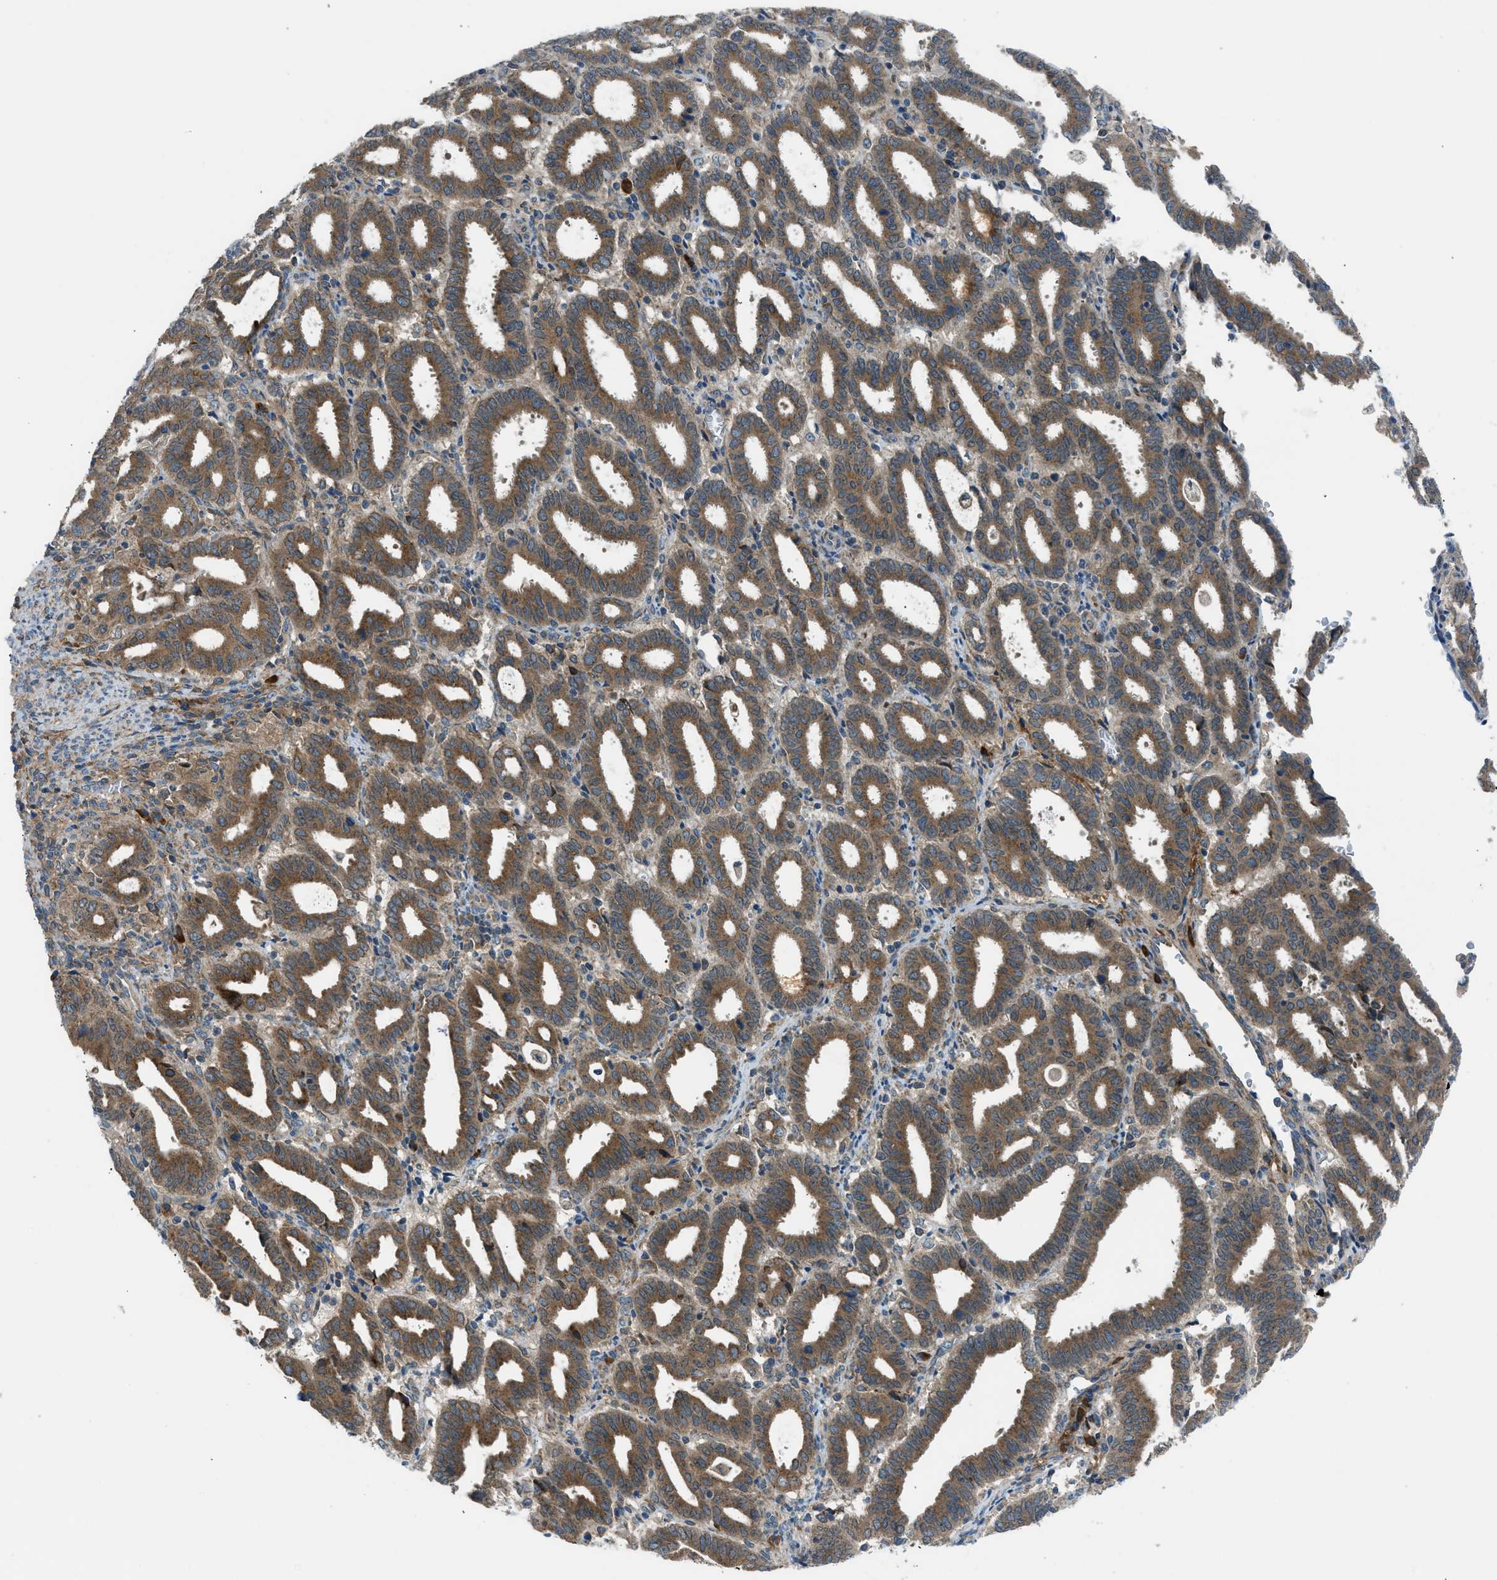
{"staining": {"intensity": "moderate", "quantity": ">75%", "location": "cytoplasmic/membranous"}, "tissue": "endometrial cancer", "cell_type": "Tumor cells", "image_type": "cancer", "snomed": [{"axis": "morphology", "description": "Adenocarcinoma, NOS"}, {"axis": "topography", "description": "Uterus"}], "caption": "The histopathology image reveals a brown stain indicating the presence of a protein in the cytoplasmic/membranous of tumor cells in endometrial adenocarcinoma. The protein of interest is shown in brown color, while the nuclei are stained blue.", "gene": "EDARADD", "patient": {"sex": "female", "age": 83}}